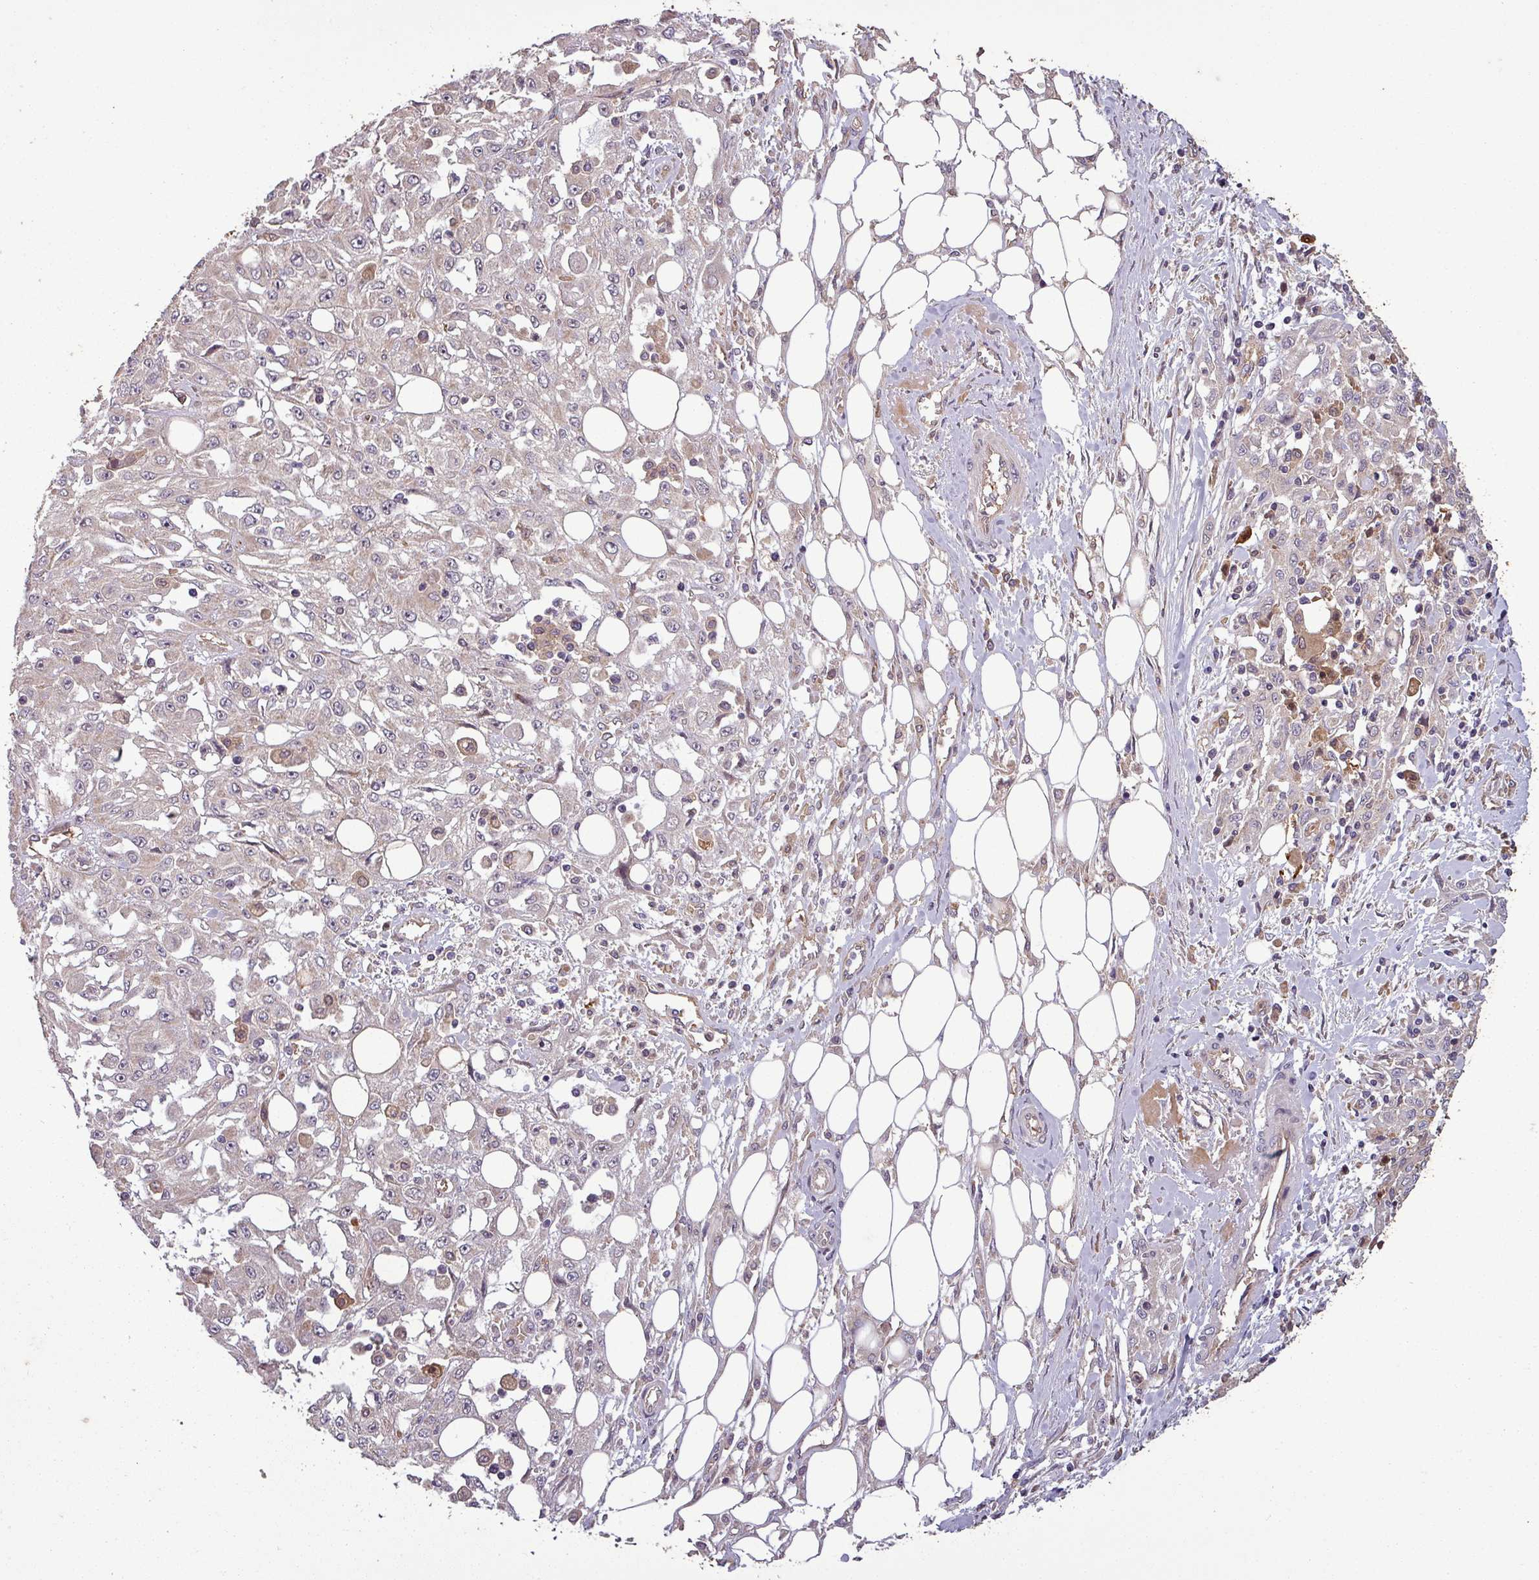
{"staining": {"intensity": "negative", "quantity": "none", "location": "none"}, "tissue": "skin cancer", "cell_type": "Tumor cells", "image_type": "cancer", "snomed": [{"axis": "morphology", "description": "Squamous cell carcinoma, NOS"}, {"axis": "morphology", "description": "Squamous cell carcinoma, metastatic, NOS"}, {"axis": "topography", "description": "Skin"}, {"axis": "topography", "description": "Lymph node"}], "caption": "Squamous cell carcinoma (skin) was stained to show a protein in brown. There is no significant expression in tumor cells.", "gene": "SIRPB2", "patient": {"sex": "male", "age": 75}}